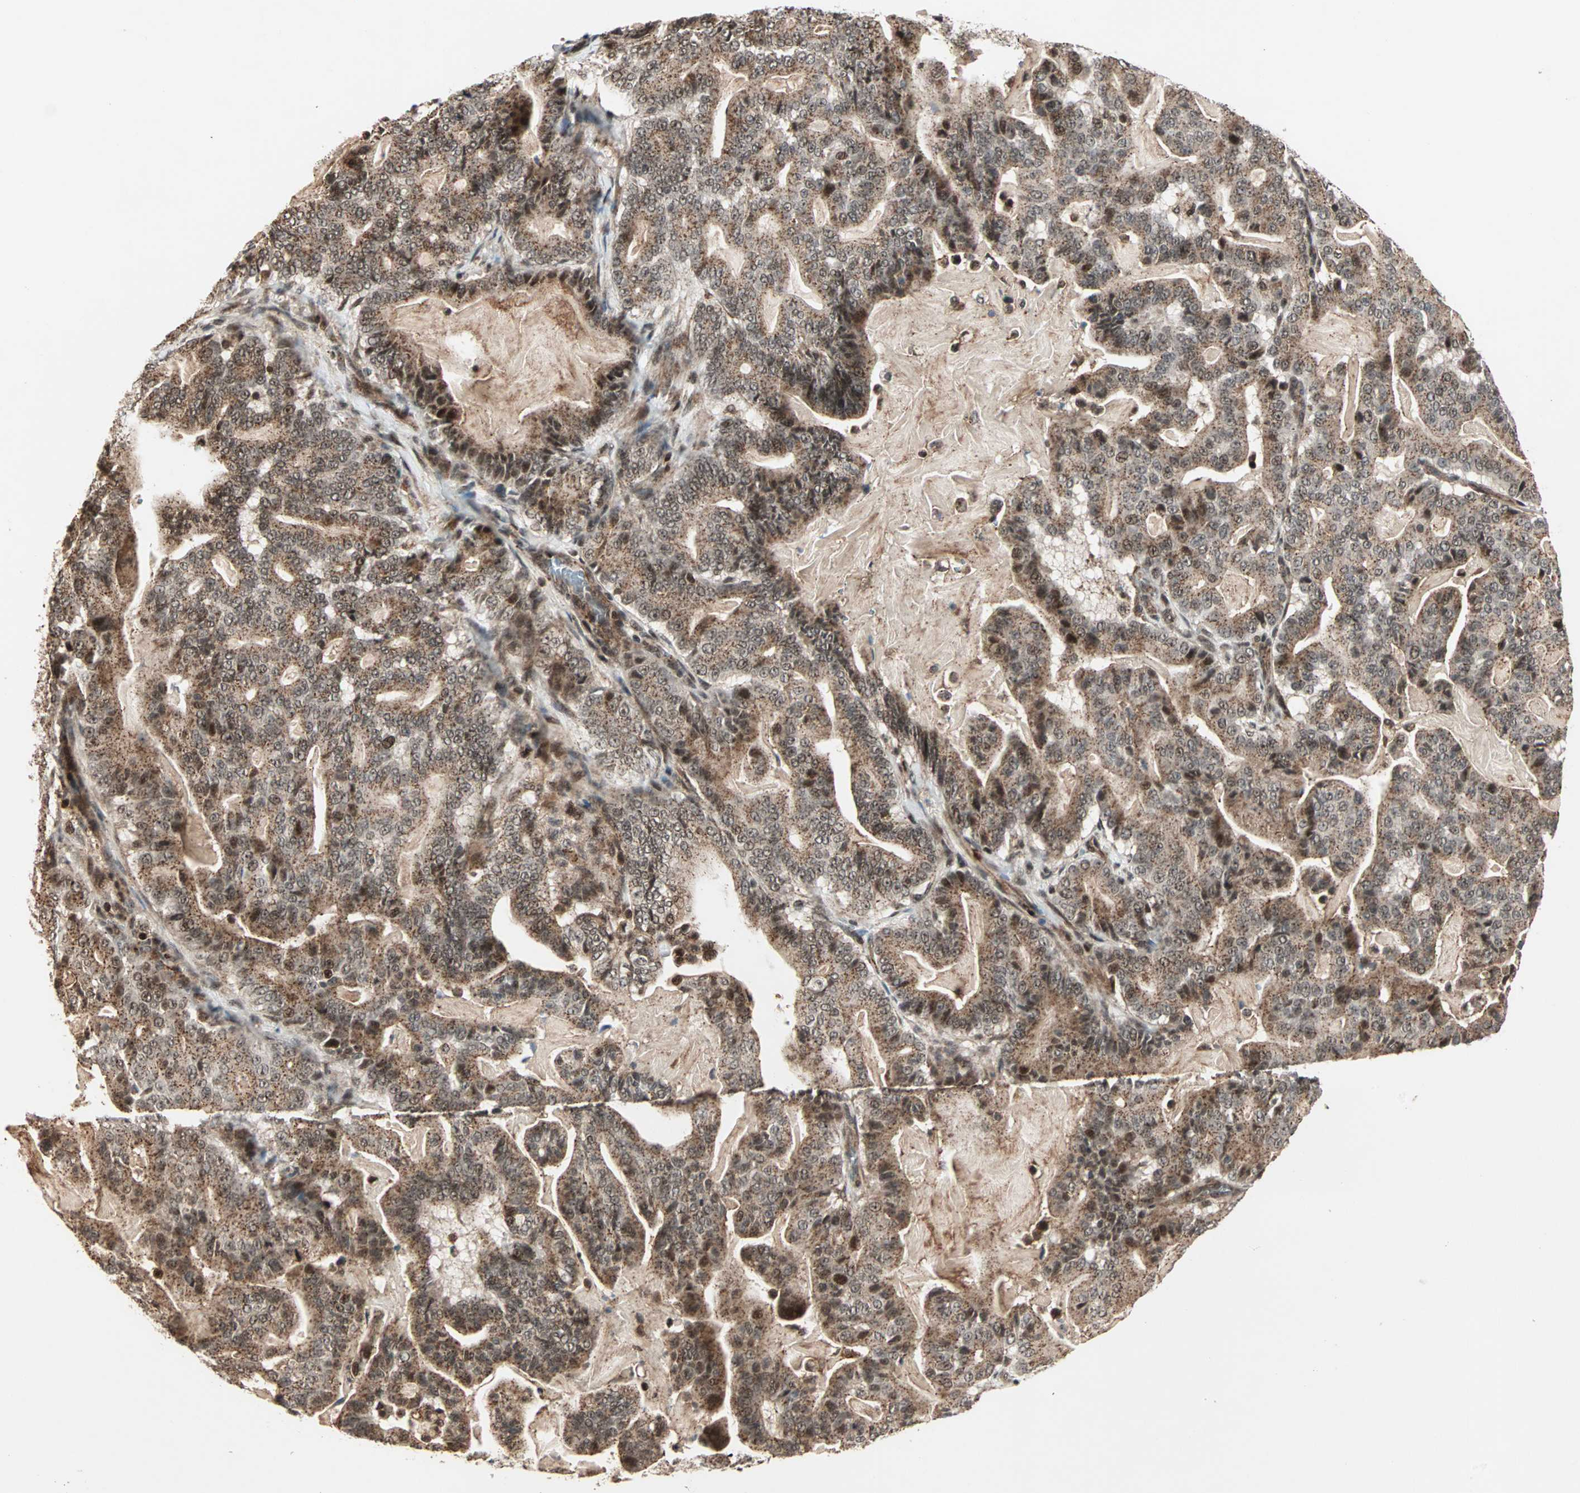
{"staining": {"intensity": "strong", "quantity": ">75%", "location": "cytoplasmic/membranous,nuclear"}, "tissue": "pancreatic cancer", "cell_type": "Tumor cells", "image_type": "cancer", "snomed": [{"axis": "morphology", "description": "Adenocarcinoma, NOS"}, {"axis": "topography", "description": "Pancreas"}], "caption": "Human pancreatic adenocarcinoma stained for a protein (brown) demonstrates strong cytoplasmic/membranous and nuclear positive positivity in approximately >75% of tumor cells.", "gene": "ZBED9", "patient": {"sex": "male", "age": 63}}